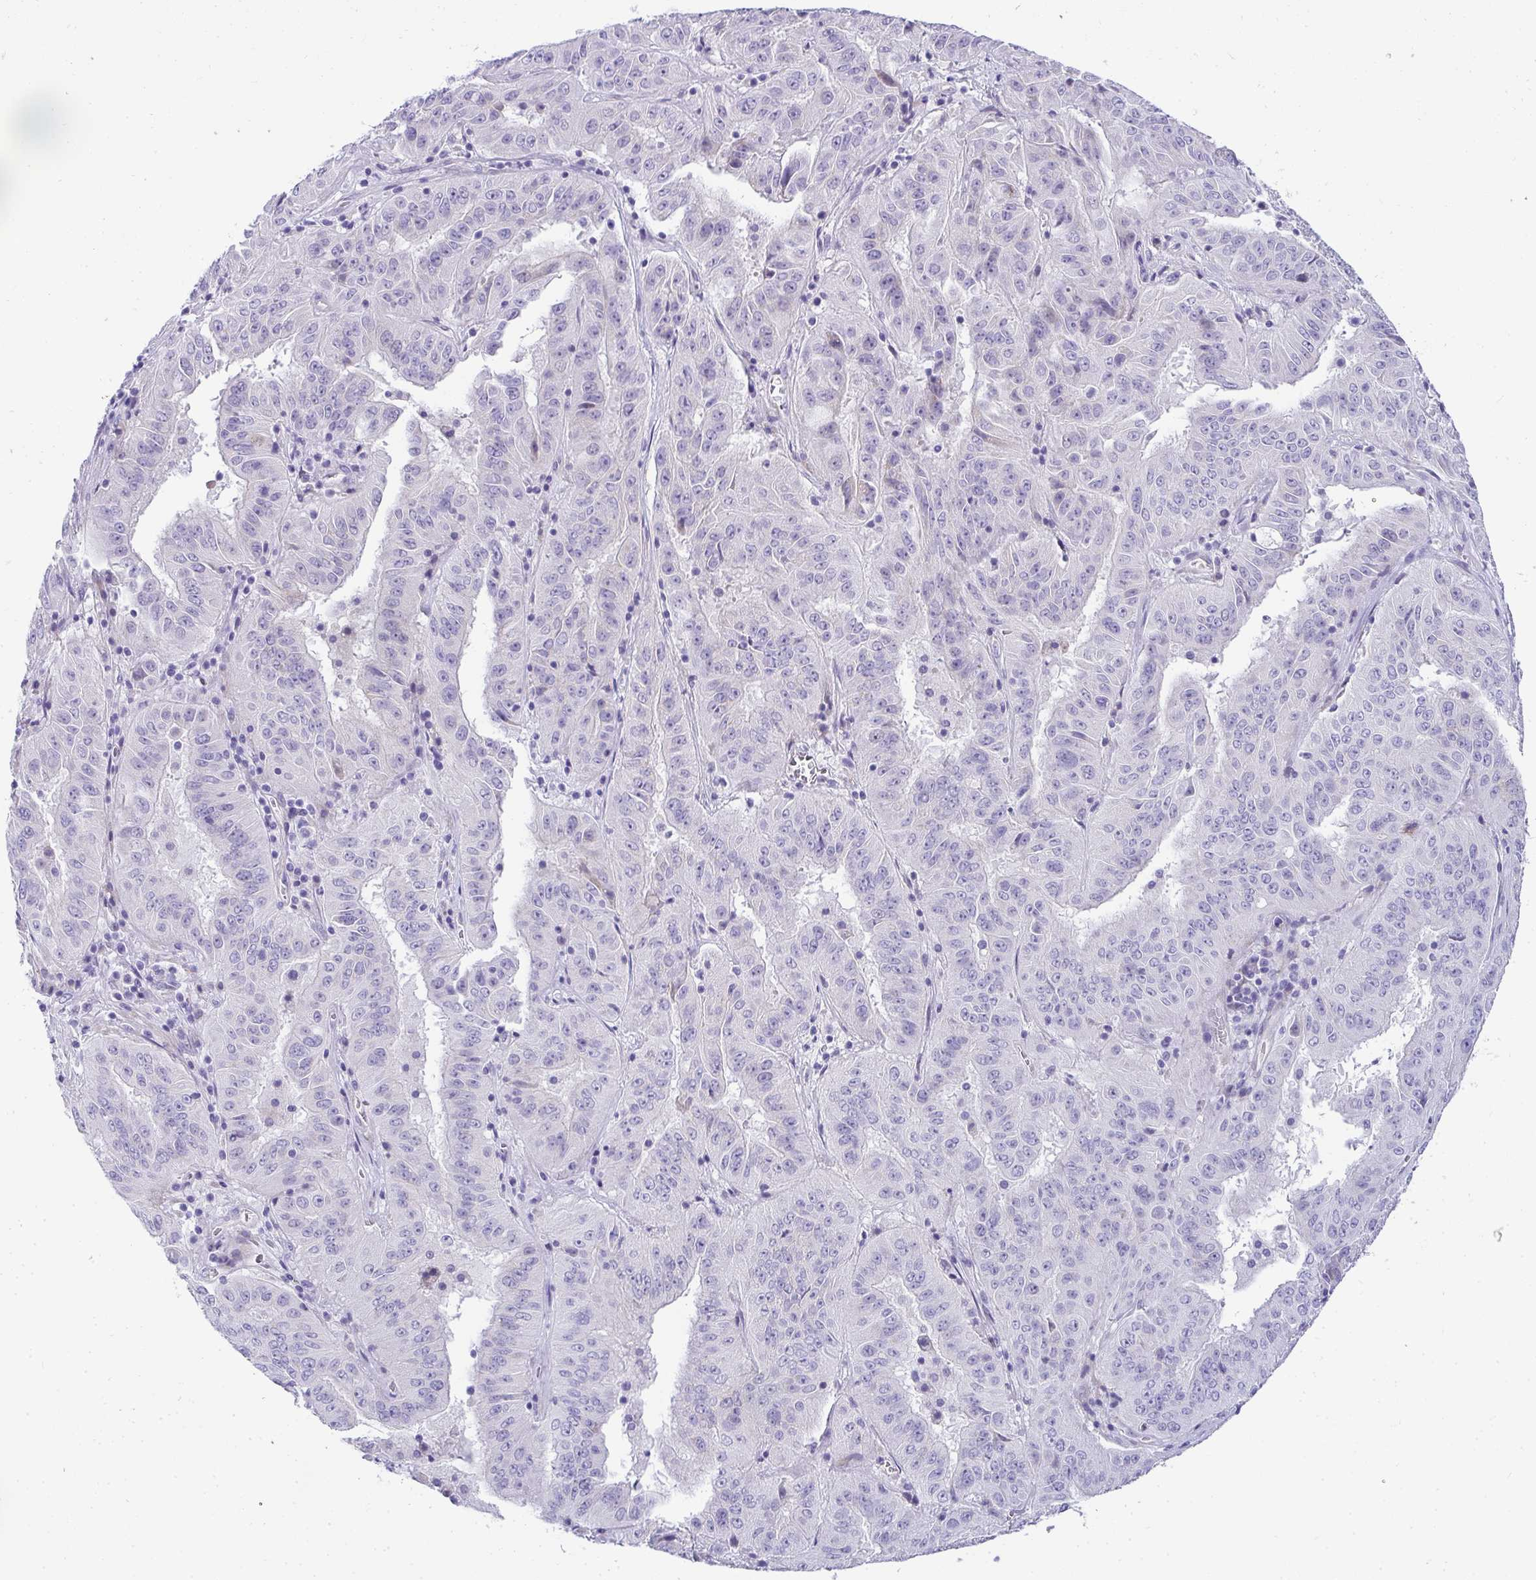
{"staining": {"intensity": "negative", "quantity": "none", "location": "none"}, "tissue": "pancreatic cancer", "cell_type": "Tumor cells", "image_type": "cancer", "snomed": [{"axis": "morphology", "description": "Adenocarcinoma, NOS"}, {"axis": "topography", "description": "Pancreas"}], "caption": "Tumor cells are negative for brown protein staining in adenocarcinoma (pancreatic).", "gene": "AK5", "patient": {"sex": "male", "age": 63}}